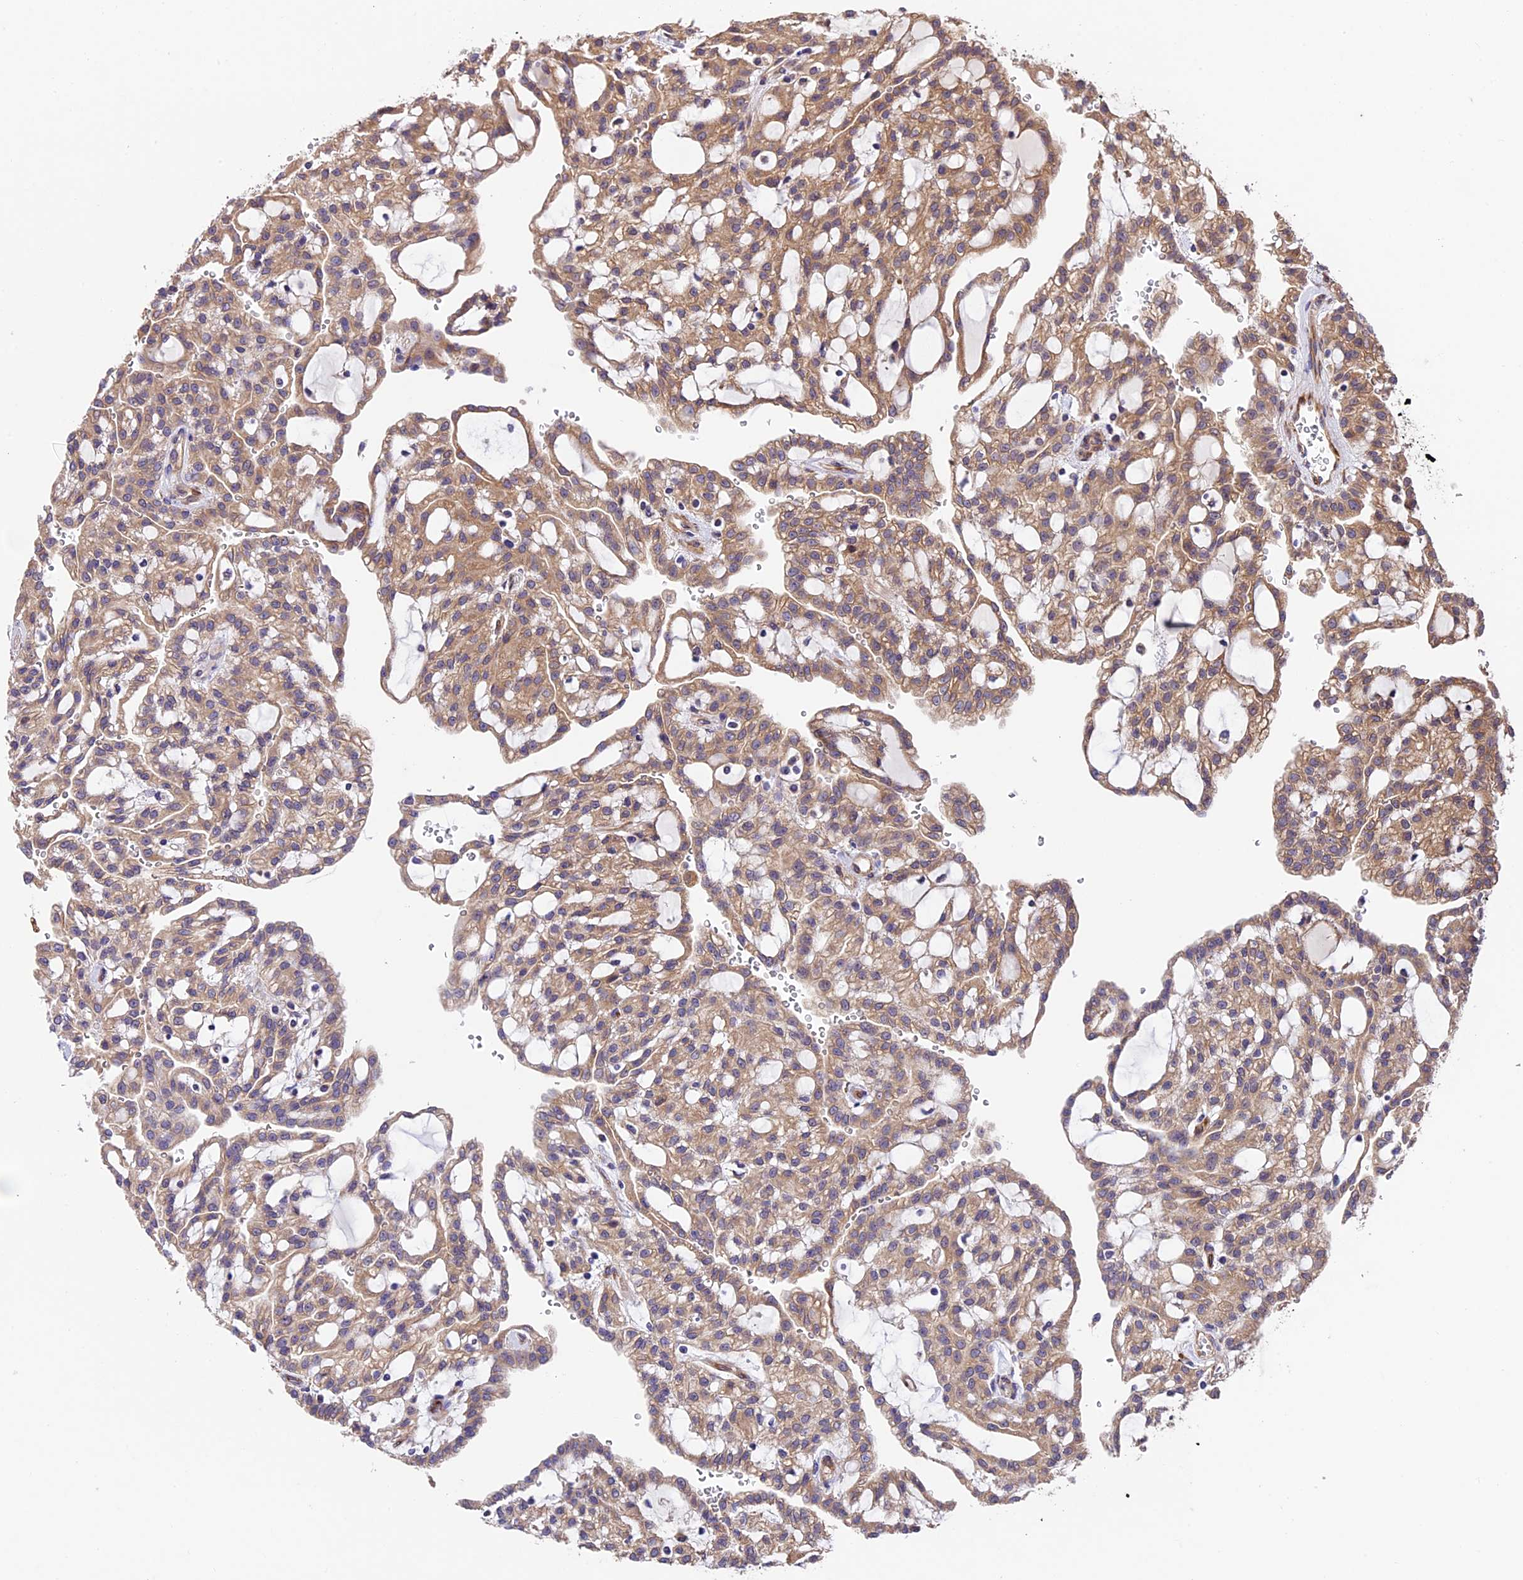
{"staining": {"intensity": "moderate", "quantity": ">75%", "location": "cytoplasmic/membranous"}, "tissue": "renal cancer", "cell_type": "Tumor cells", "image_type": "cancer", "snomed": [{"axis": "morphology", "description": "Adenocarcinoma, NOS"}, {"axis": "topography", "description": "Kidney"}], "caption": "Moderate cytoplasmic/membranous expression is seen in about >75% of tumor cells in renal cancer.", "gene": "LSM7", "patient": {"sex": "male", "age": 63}}